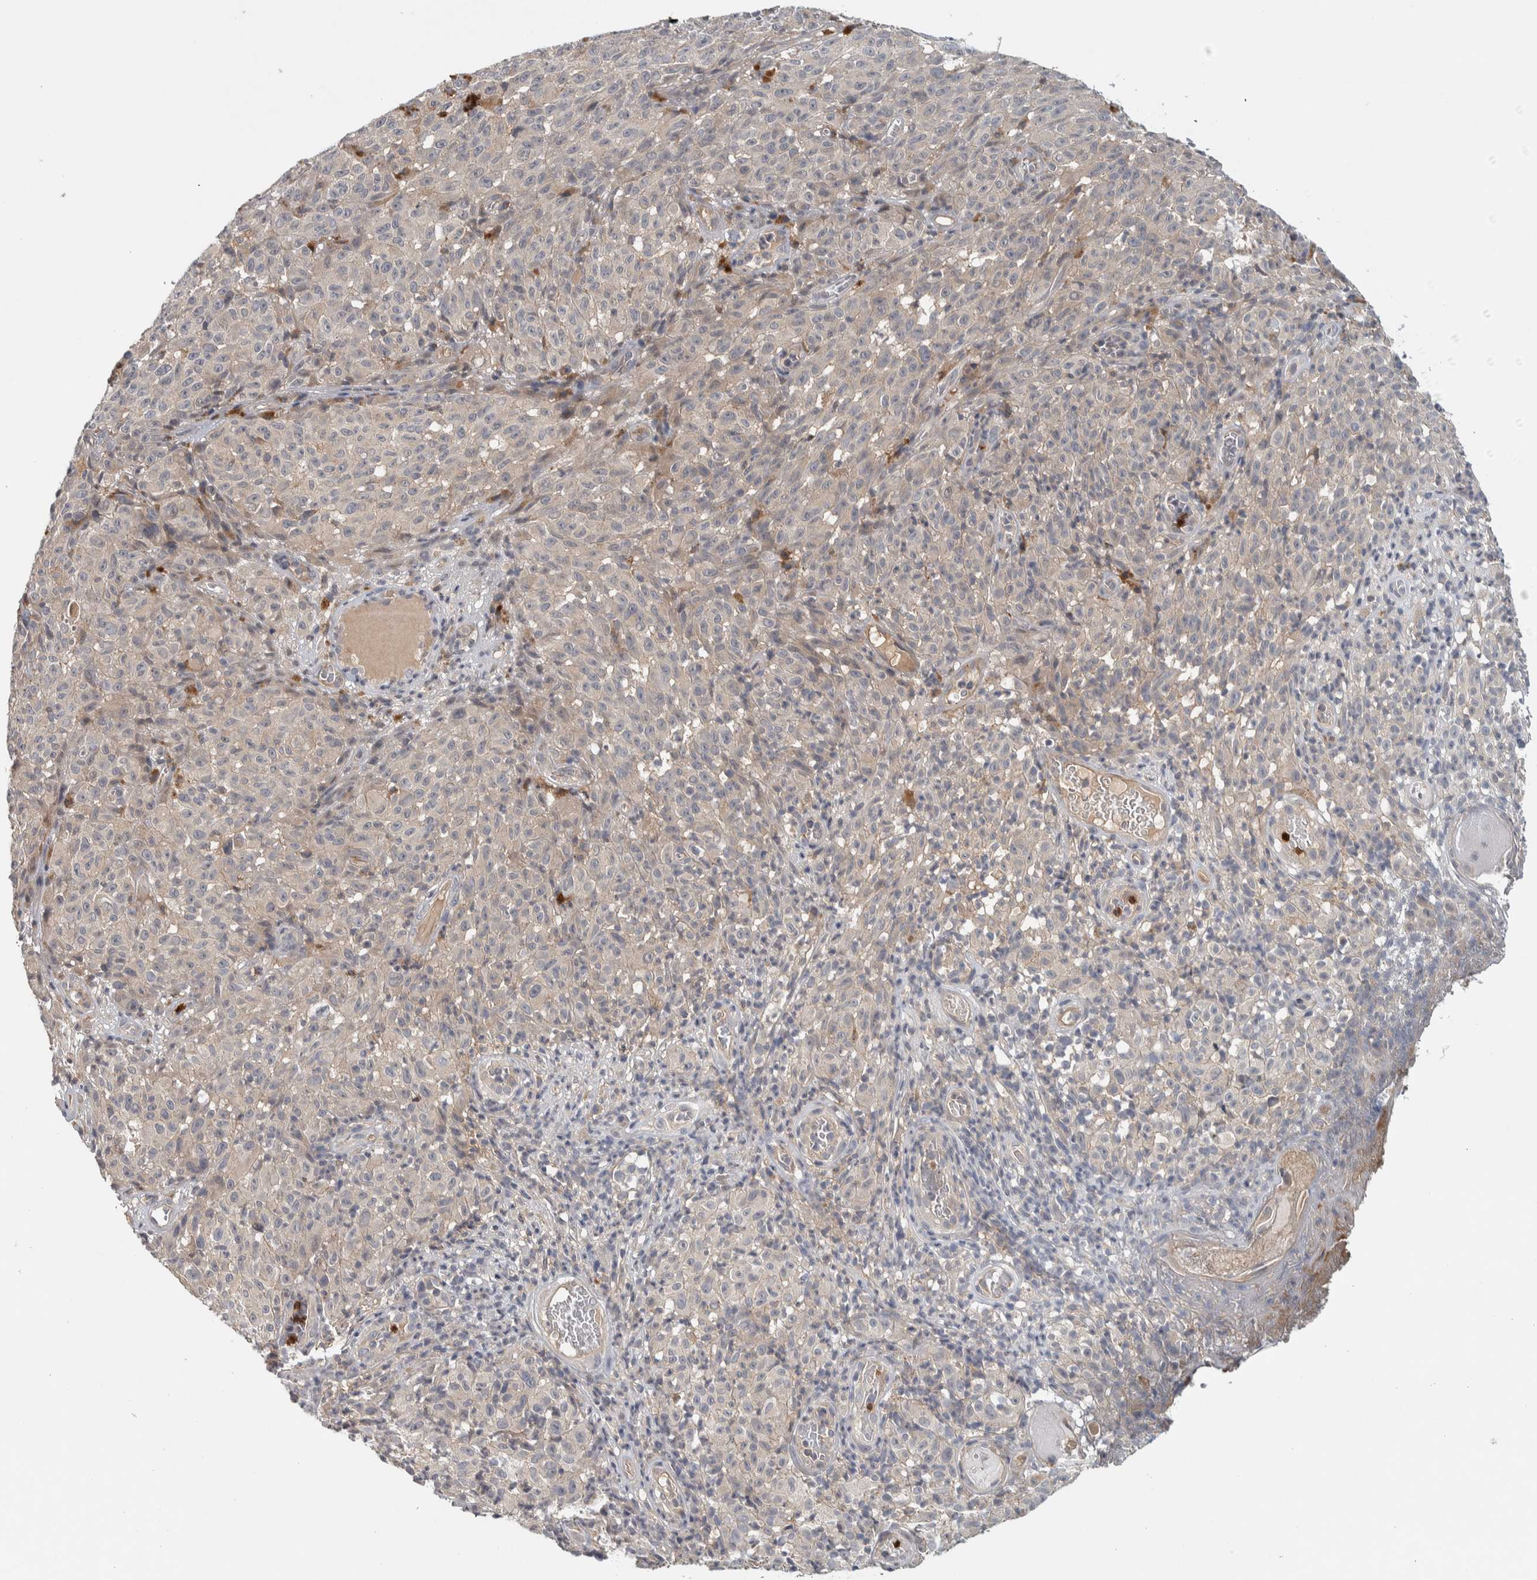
{"staining": {"intensity": "negative", "quantity": "none", "location": "none"}, "tissue": "melanoma", "cell_type": "Tumor cells", "image_type": "cancer", "snomed": [{"axis": "morphology", "description": "Malignant melanoma, NOS"}, {"axis": "topography", "description": "Skin"}], "caption": "Protein analysis of malignant melanoma displays no significant staining in tumor cells.", "gene": "ADPRM", "patient": {"sex": "female", "age": 82}}